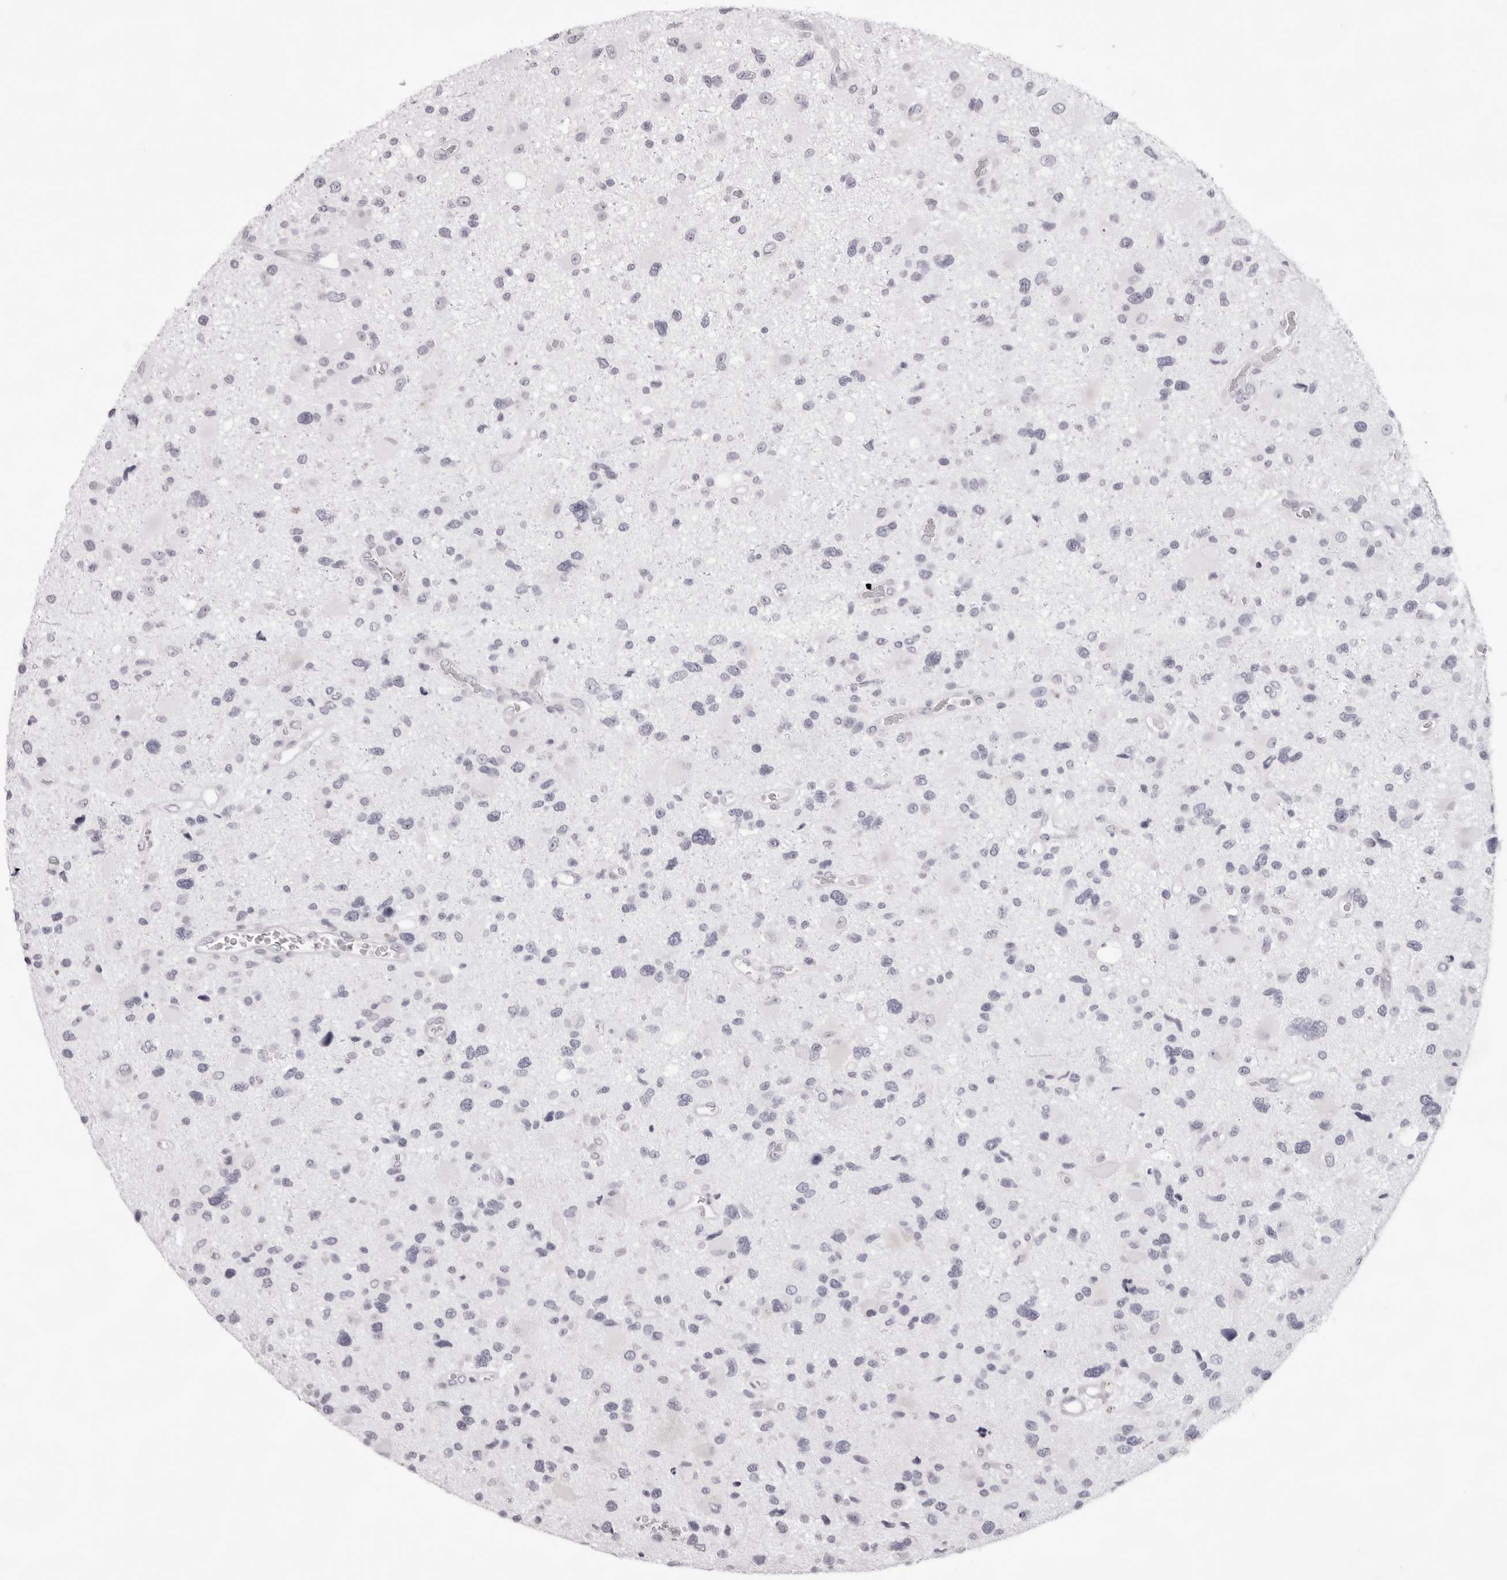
{"staining": {"intensity": "negative", "quantity": "none", "location": "none"}, "tissue": "glioma", "cell_type": "Tumor cells", "image_type": "cancer", "snomed": [{"axis": "morphology", "description": "Glioma, malignant, High grade"}, {"axis": "topography", "description": "Brain"}], "caption": "Tumor cells show no significant protein expression in high-grade glioma (malignant).", "gene": "SMIM2", "patient": {"sex": "male", "age": 33}}